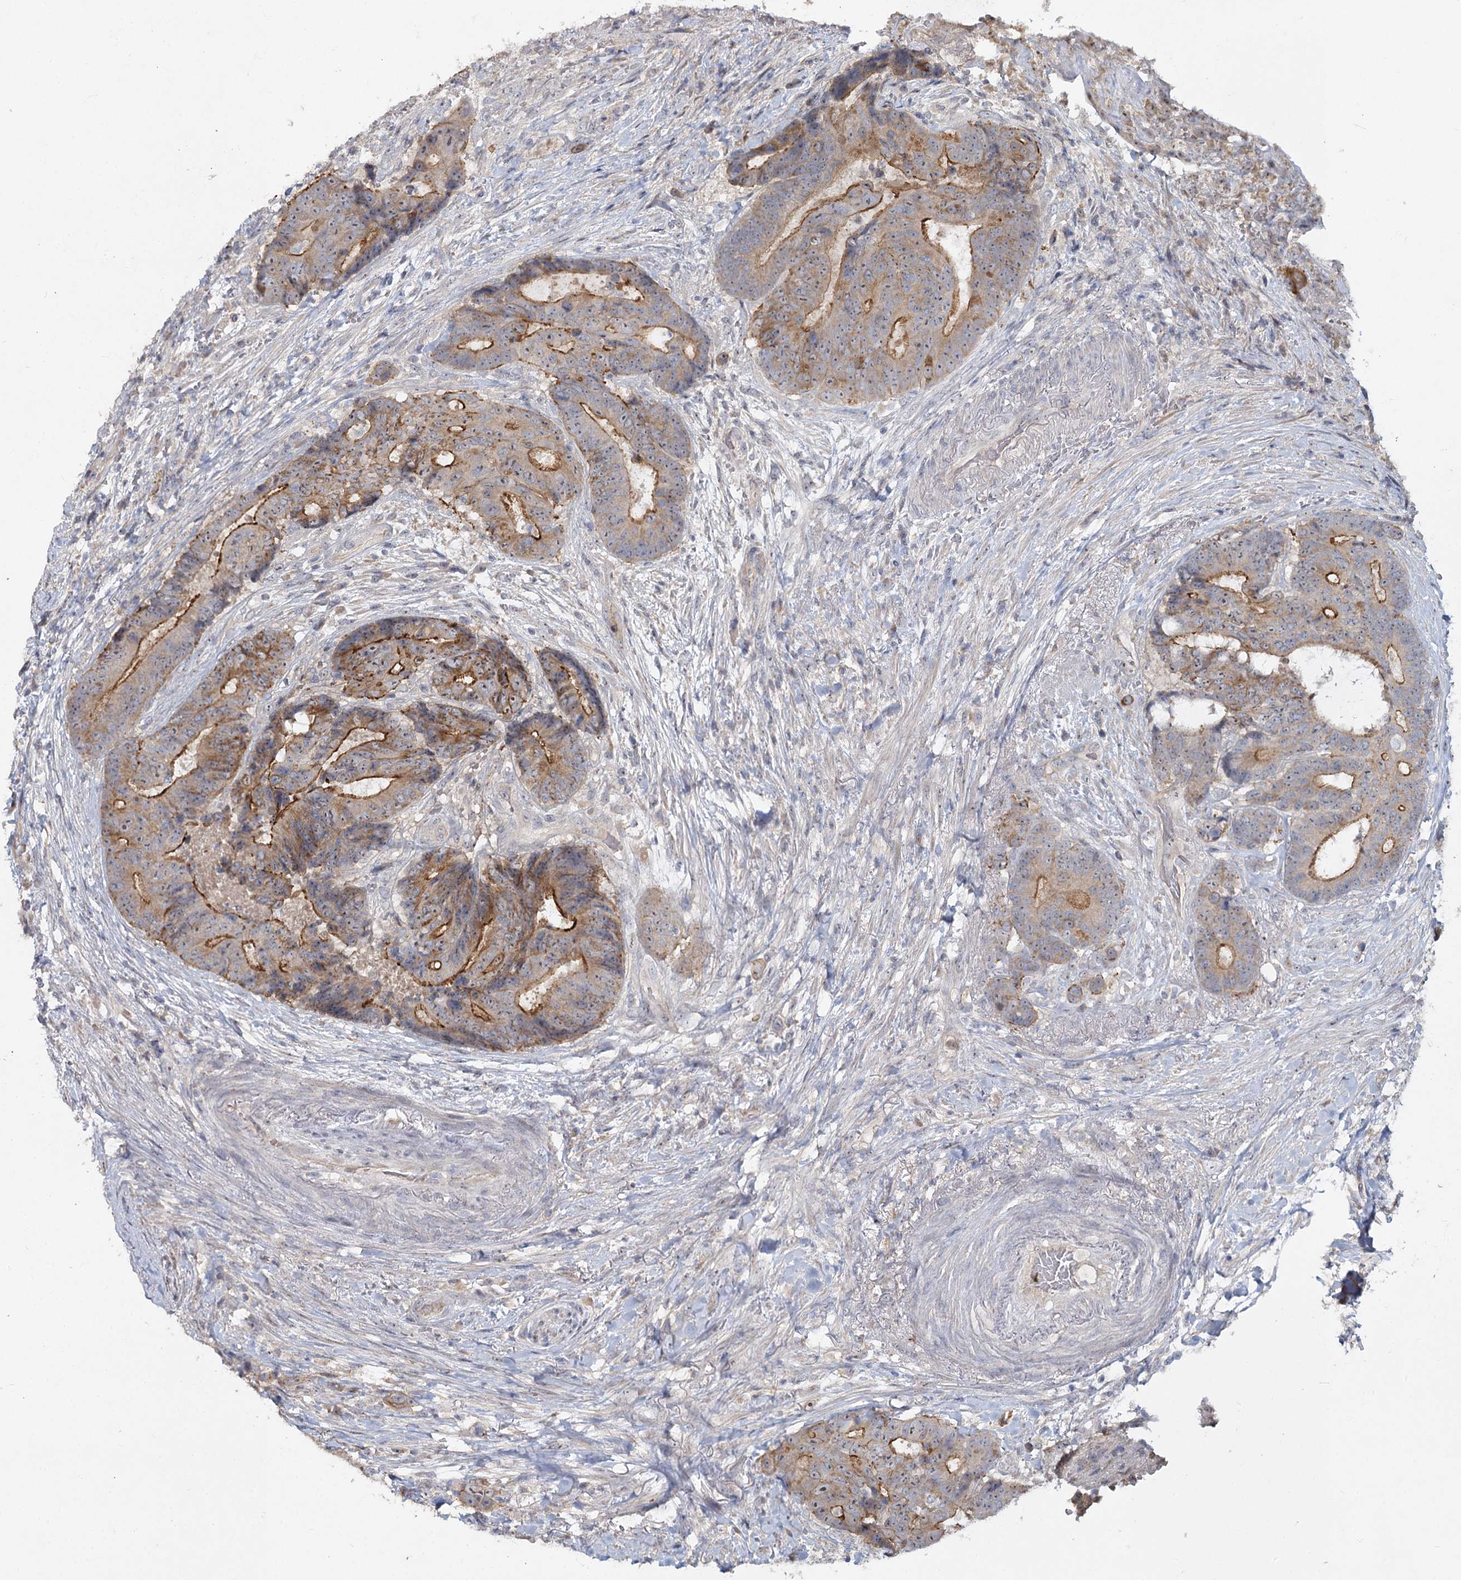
{"staining": {"intensity": "moderate", "quantity": "25%-75%", "location": "cytoplasmic/membranous"}, "tissue": "colorectal cancer", "cell_type": "Tumor cells", "image_type": "cancer", "snomed": [{"axis": "morphology", "description": "Adenocarcinoma, NOS"}, {"axis": "topography", "description": "Rectum"}], "caption": "Protein analysis of colorectal cancer tissue reveals moderate cytoplasmic/membranous staining in approximately 25%-75% of tumor cells. Ihc stains the protein in brown and the nuclei are stained blue.", "gene": "ANGPTL5", "patient": {"sex": "male", "age": 69}}